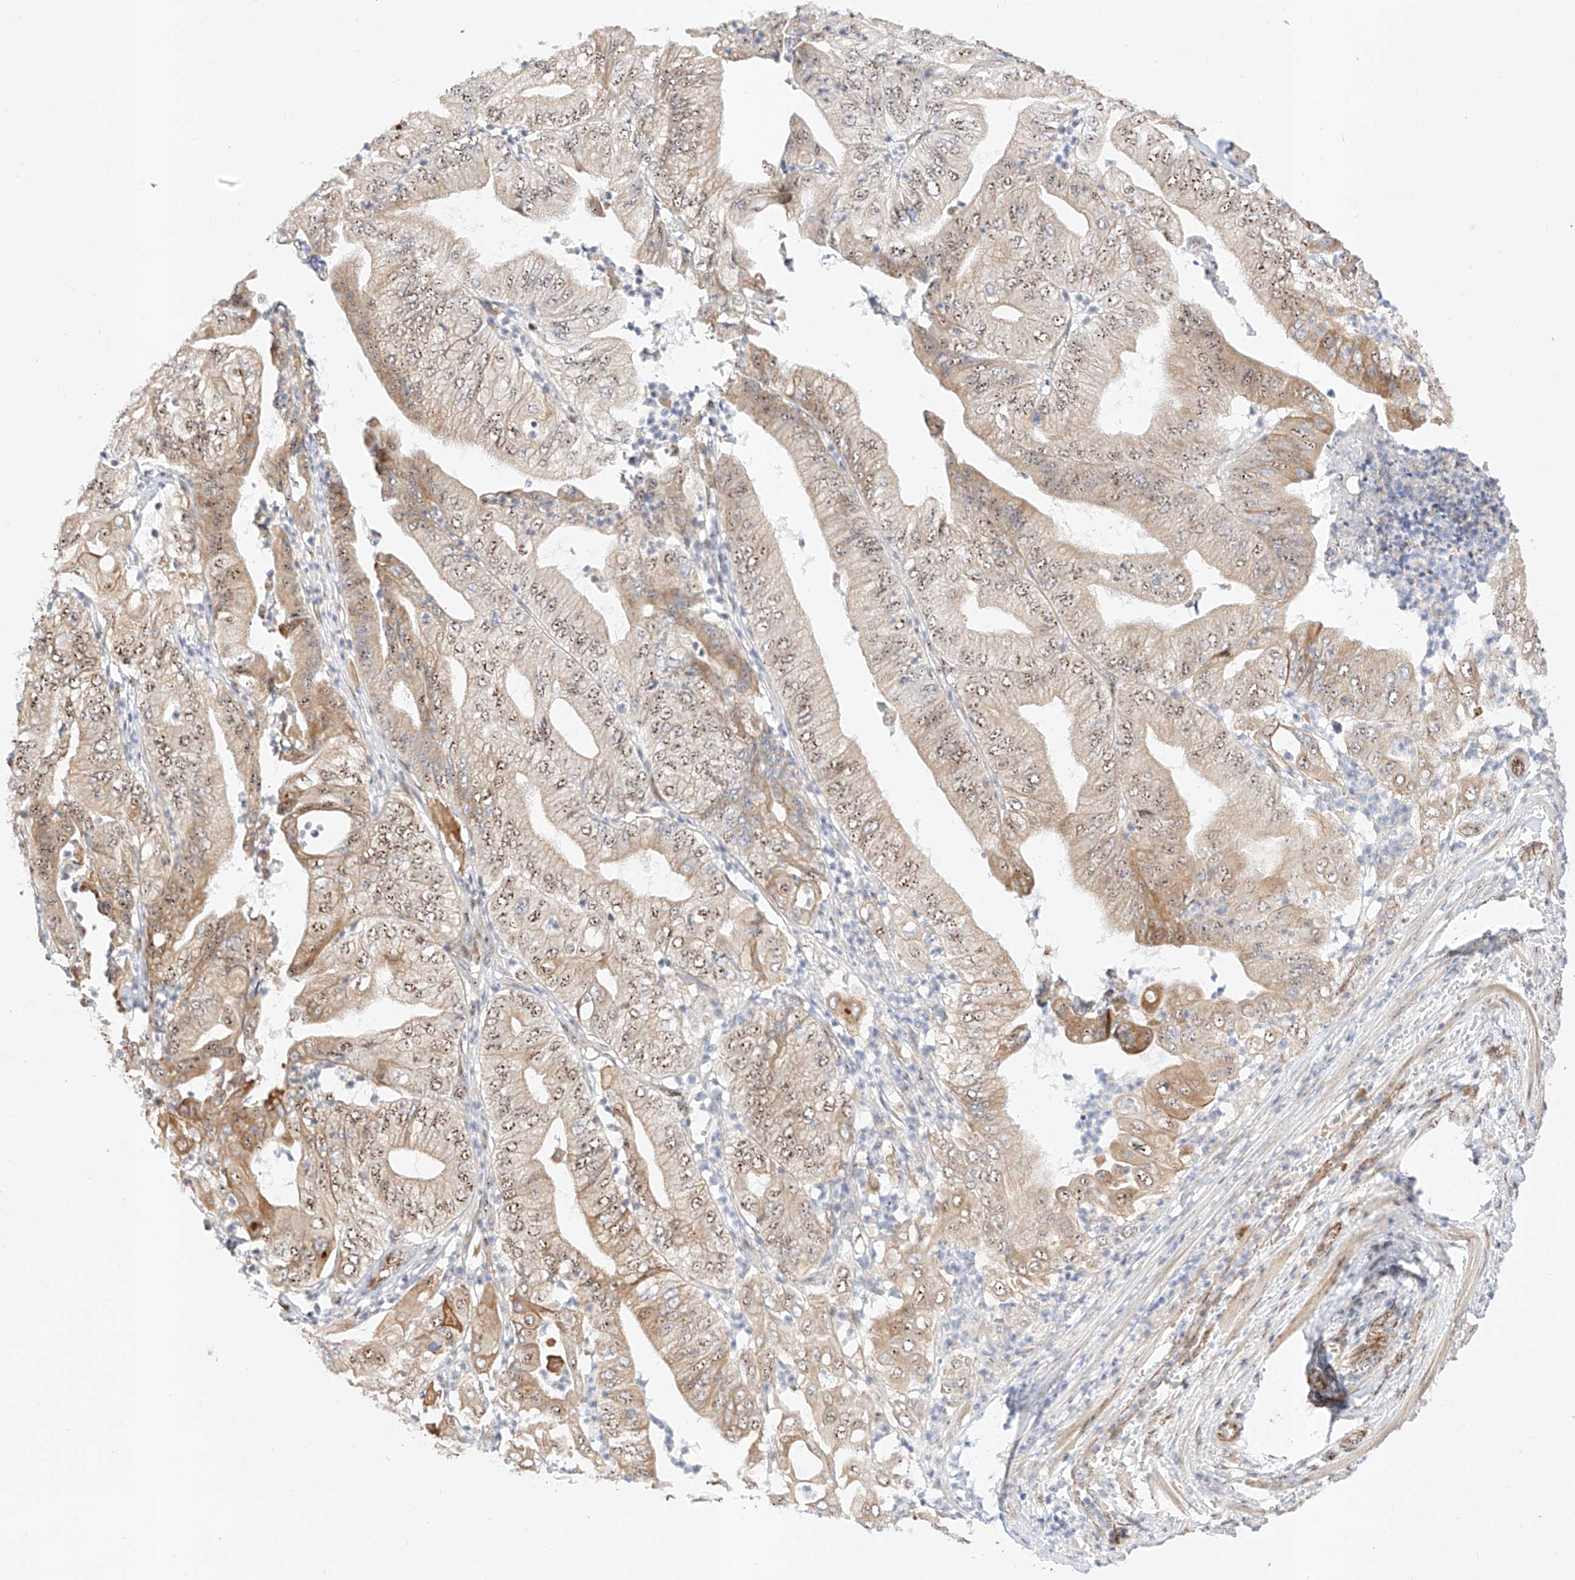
{"staining": {"intensity": "moderate", "quantity": ">75%", "location": "cytoplasmic/membranous,nuclear"}, "tissue": "pancreatic cancer", "cell_type": "Tumor cells", "image_type": "cancer", "snomed": [{"axis": "morphology", "description": "Adenocarcinoma, NOS"}, {"axis": "topography", "description": "Pancreas"}], "caption": "Moderate cytoplasmic/membranous and nuclear expression is identified in about >75% of tumor cells in pancreatic cancer (adenocarcinoma).", "gene": "ATXN7L2", "patient": {"sex": "female", "age": 77}}